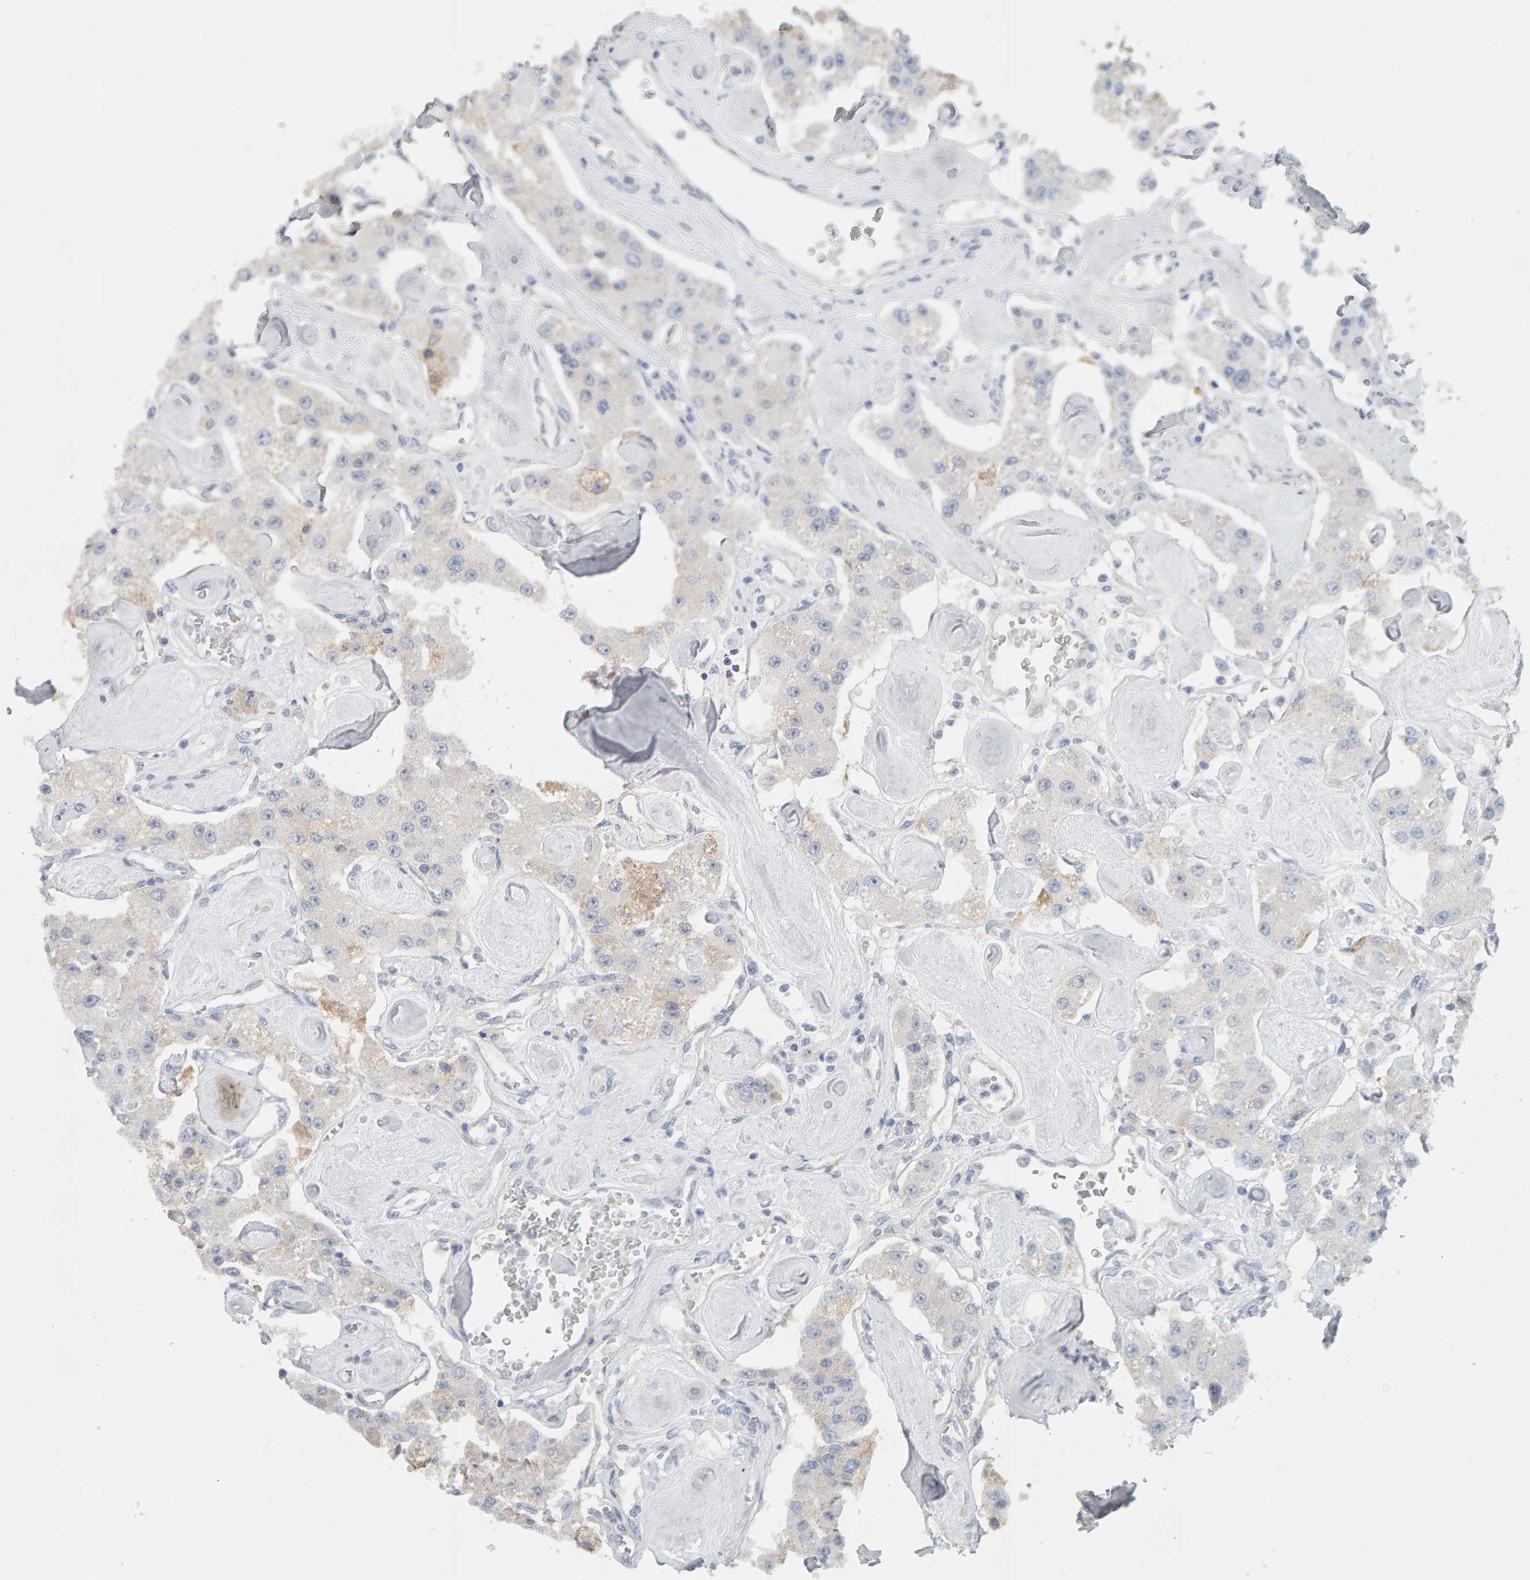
{"staining": {"intensity": "weak", "quantity": "<25%", "location": "cytoplasmic/membranous"}, "tissue": "carcinoid", "cell_type": "Tumor cells", "image_type": "cancer", "snomed": [{"axis": "morphology", "description": "Carcinoid, malignant, NOS"}, {"axis": "topography", "description": "Pancreas"}], "caption": "The image demonstrates no significant positivity in tumor cells of malignant carcinoid. (Brightfield microscopy of DAB IHC at high magnification).", "gene": "ADHFE1", "patient": {"sex": "male", "age": 41}}